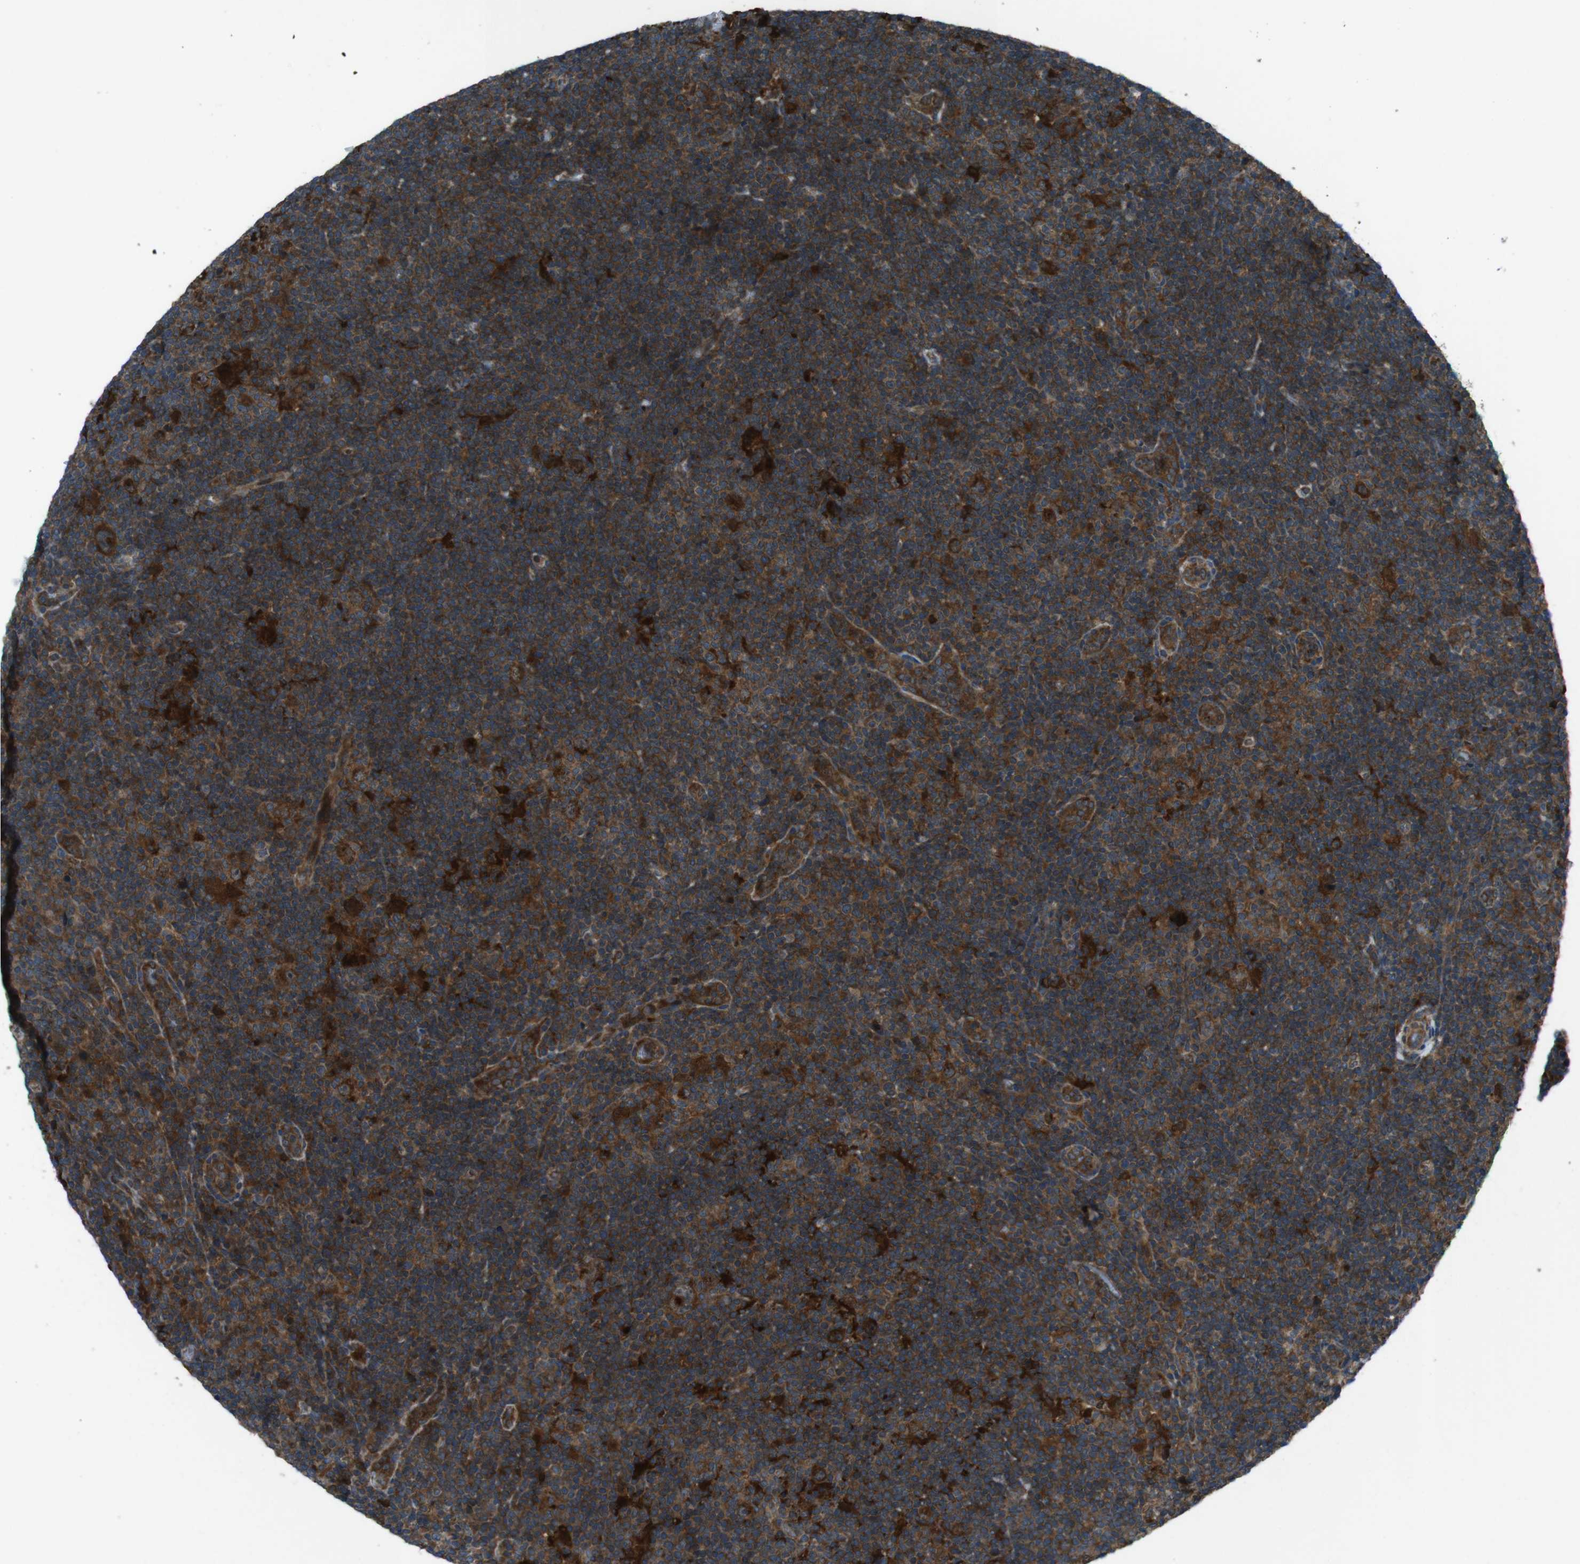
{"staining": {"intensity": "moderate", "quantity": ">75%", "location": "cytoplasmic/membranous"}, "tissue": "lymphoma", "cell_type": "Tumor cells", "image_type": "cancer", "snomed": [{"axis": "morphology", "description": "Hodgkin's disease, NOS"}, {"axis": "topography", "description": "Lymph node"}], "caption": "Human lymphoma stained for a protein (brown) shows moderate cytoplasmic/membranous positive staining in about >75% of tumor cells.", "gene": "SLC27A4", "patient": {"sex": "female", "age": 57}}